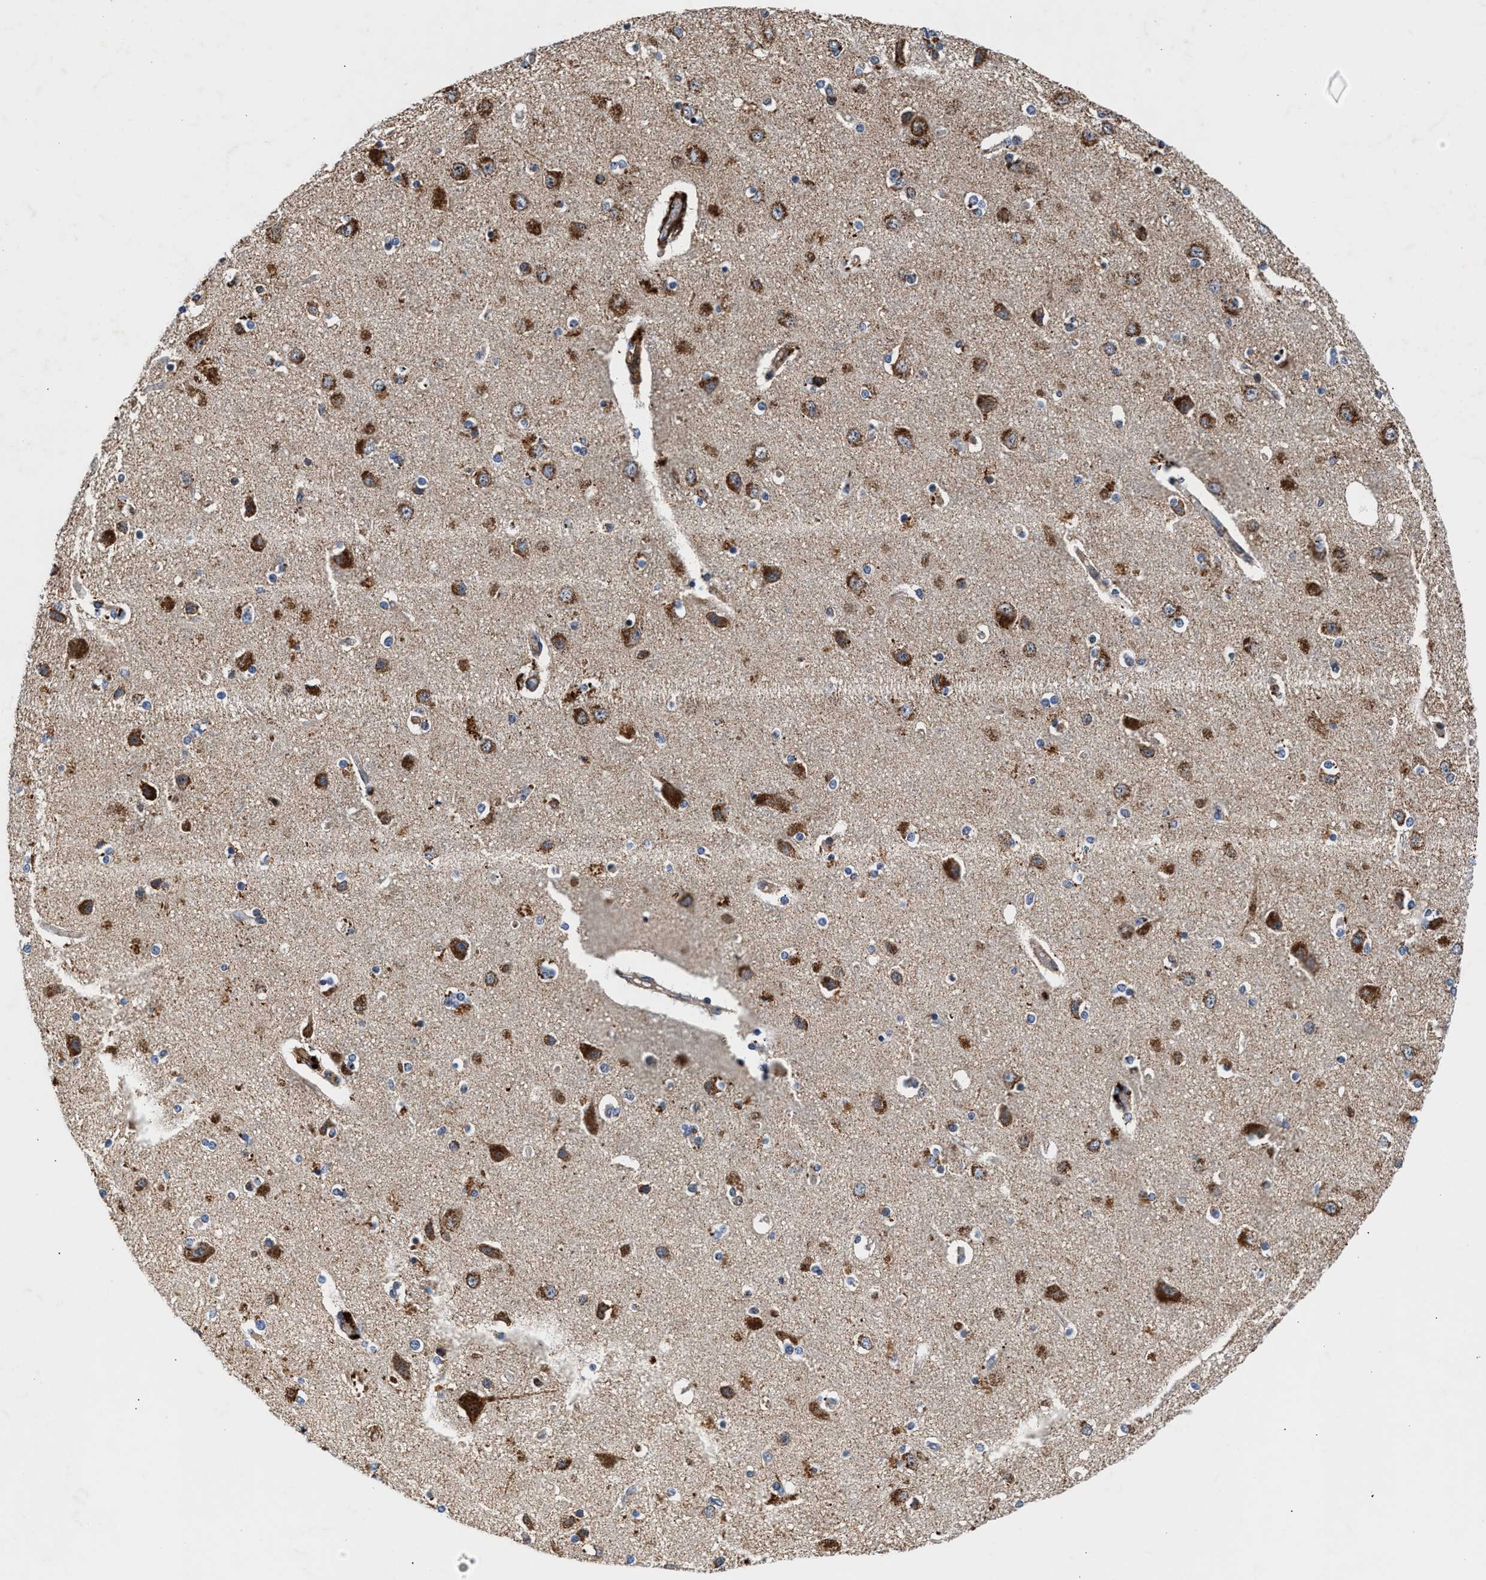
{"staining": {"intensity": "moderate", "quantity": ">75%", "location": "cytoplasmic/membranous"}, "tissue": "cerebral cortex", "cell_type": "Endothelial cells", "image_type": "normal", "snomed": [{"axis": "morphology", "description": "Normal tissue, NOS"}, {"axis": "topography", "description": "Cerebral cortex"}], "caption": "Normal cerebral cortex was stained to show a protein in brown. There is medium levels of moderate cytoplasmic/membranous positivity in about >75% of endothelial cells. The staining is performed using DAB brown chromogen to label protein expression. The nuclei are counter-stained blue using hematoxylin.", "gene": "SGK1", "patient": {"sex": "female", "age": 54}}